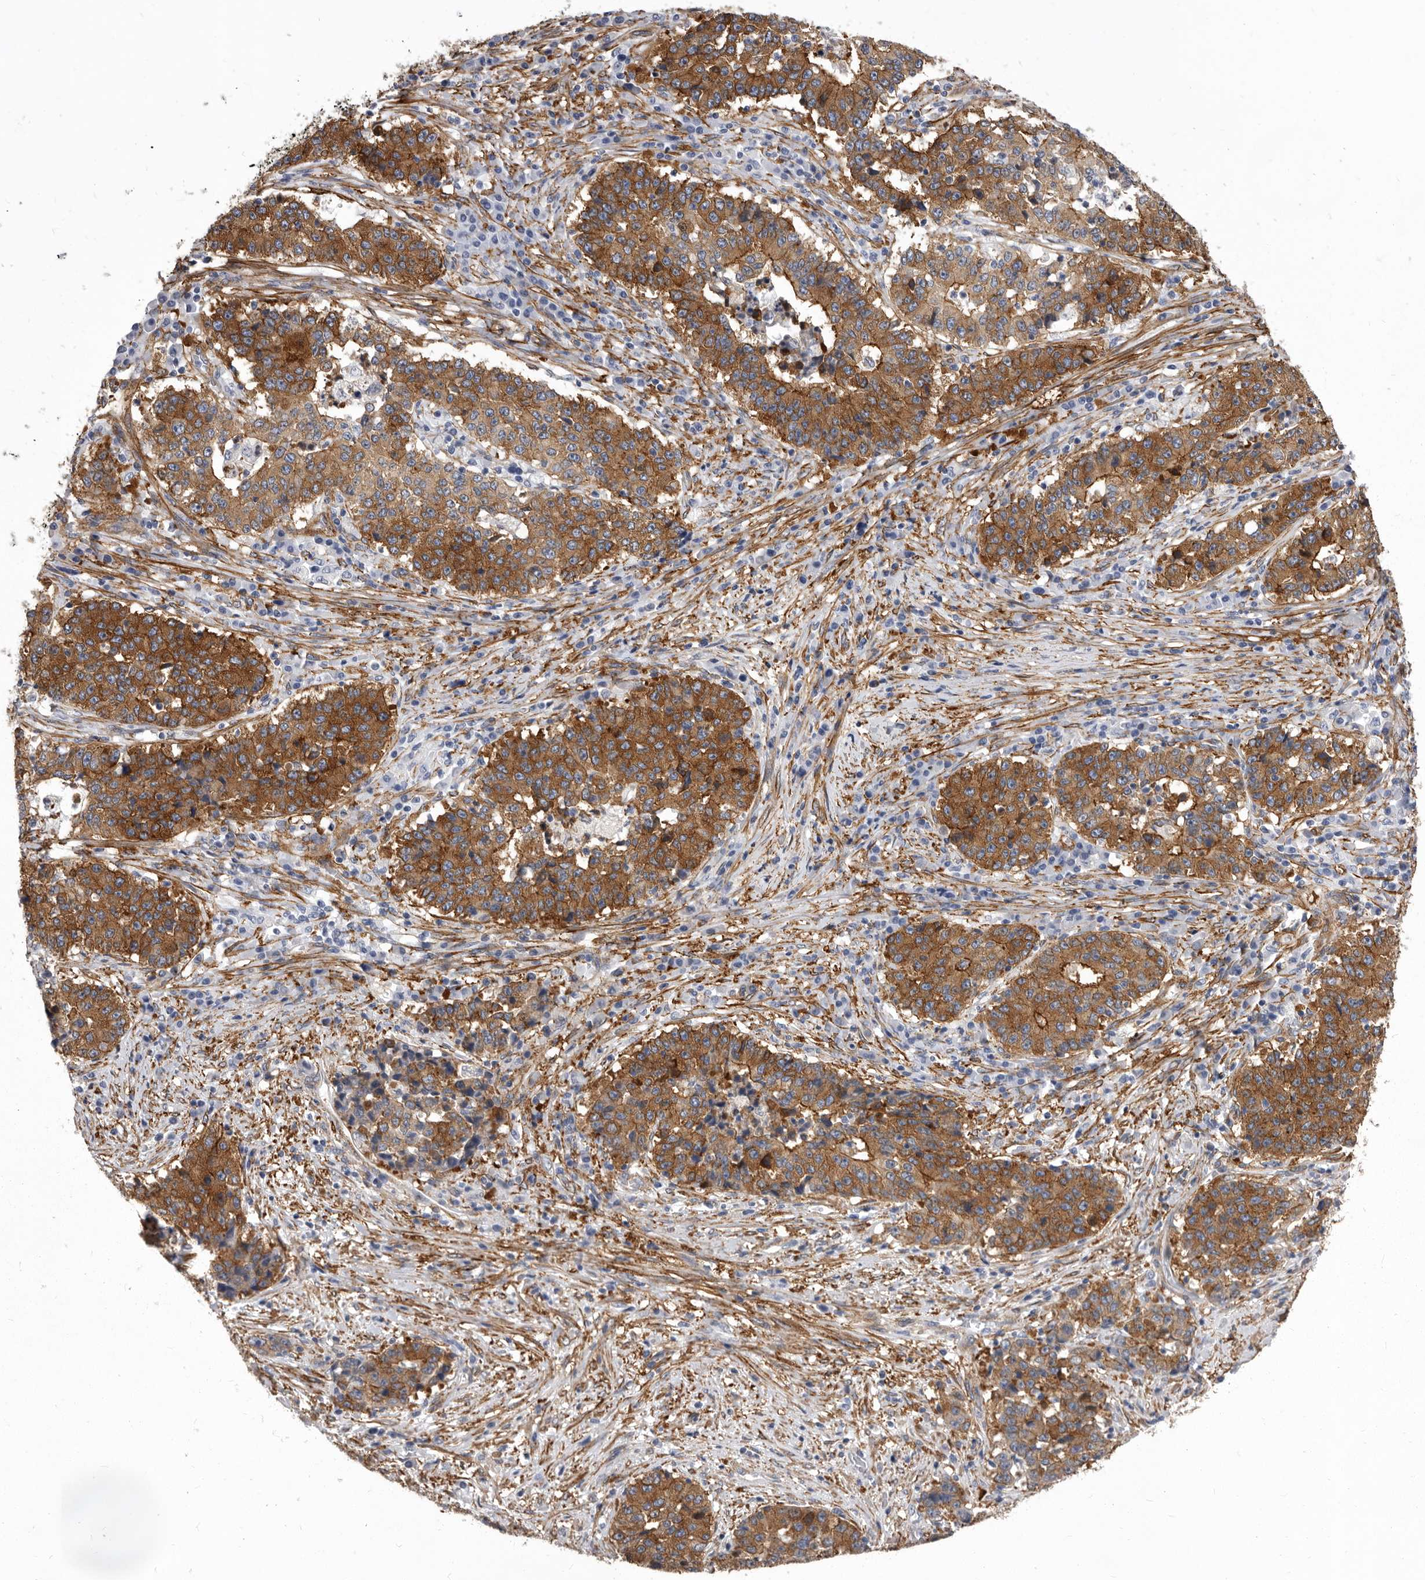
{"staining": {"intensity": "moderate", "quantity": ">75%", "location": "cytoplasmic/membranous"}, "tissue": "stomach cancer", "cell_type": "Tumor cells", "image_type": "cancer", "snomed": [{"axis": "morphology", "description": "Adenocarcinoma, NOS"}, {"axis": "topography", "description": "Stomach"}], "caption": "This image displays immunohistochemistry (IHC) staining of human stomach adenocarcinoma, with medium moderate cytoplasmic/membranous positivity in about >75% of tumor cells.", "gene": "ENAH", "patient": {"sex": "male", "age": 59}}